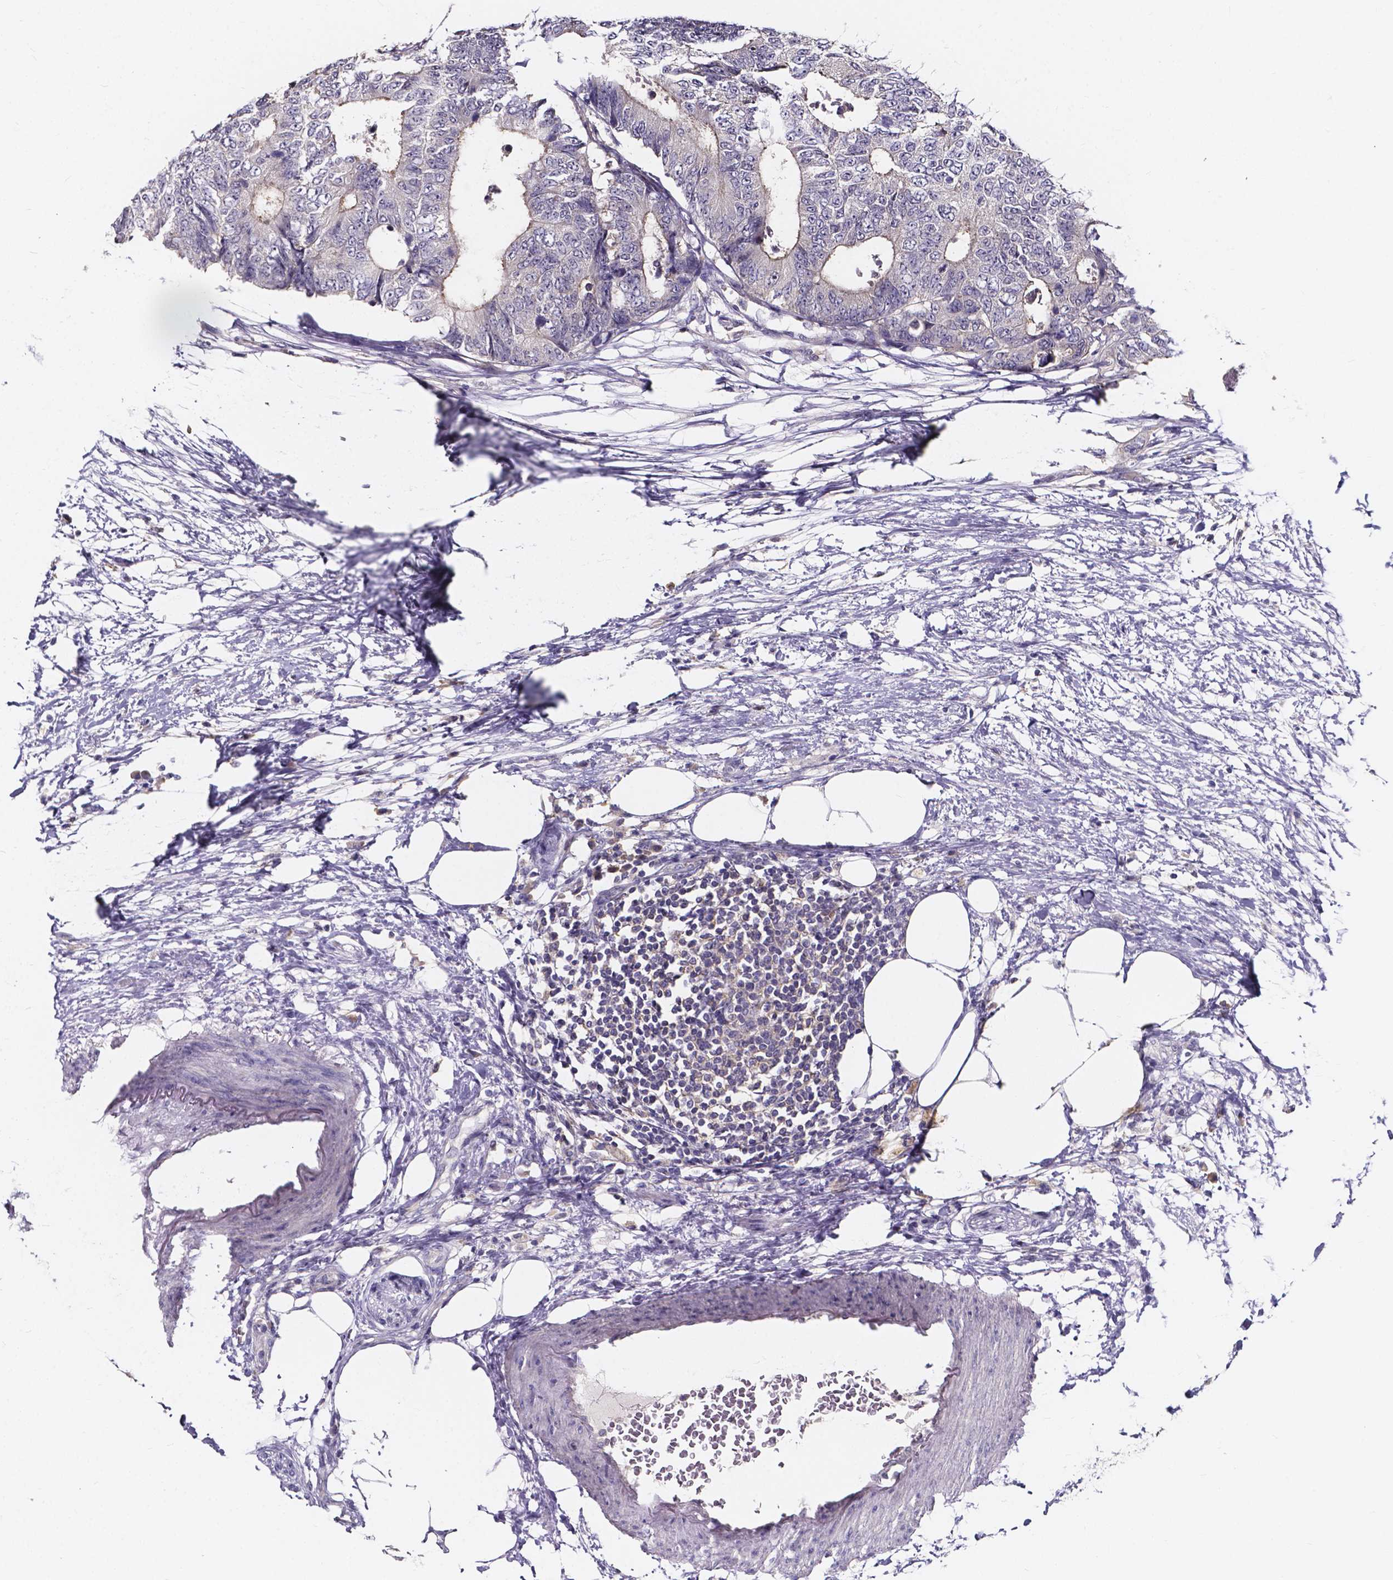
{"staining": {"intensity": "weak", "quantity": "<25%", "location": "cytoplasmic/membranous"}, "tissue": "colorectal cancer", "cell_type": "Tumor cells", "image_type": "cancer", "snomed": [{"axis": "morphology", "description": "Adenocarcinoma, NOS"}, {"axis": "topography", "description": "Colon"}], "caption": "Immunohistochemistry micrograph of colorectal cancer (adenocarcinoma) stained for a protein (brown), which shows no positivity in tumor cells. Nuclei are stained in blue.", "gene": "SPOCD1", "patient": {"sex": "female", "age": 48}}